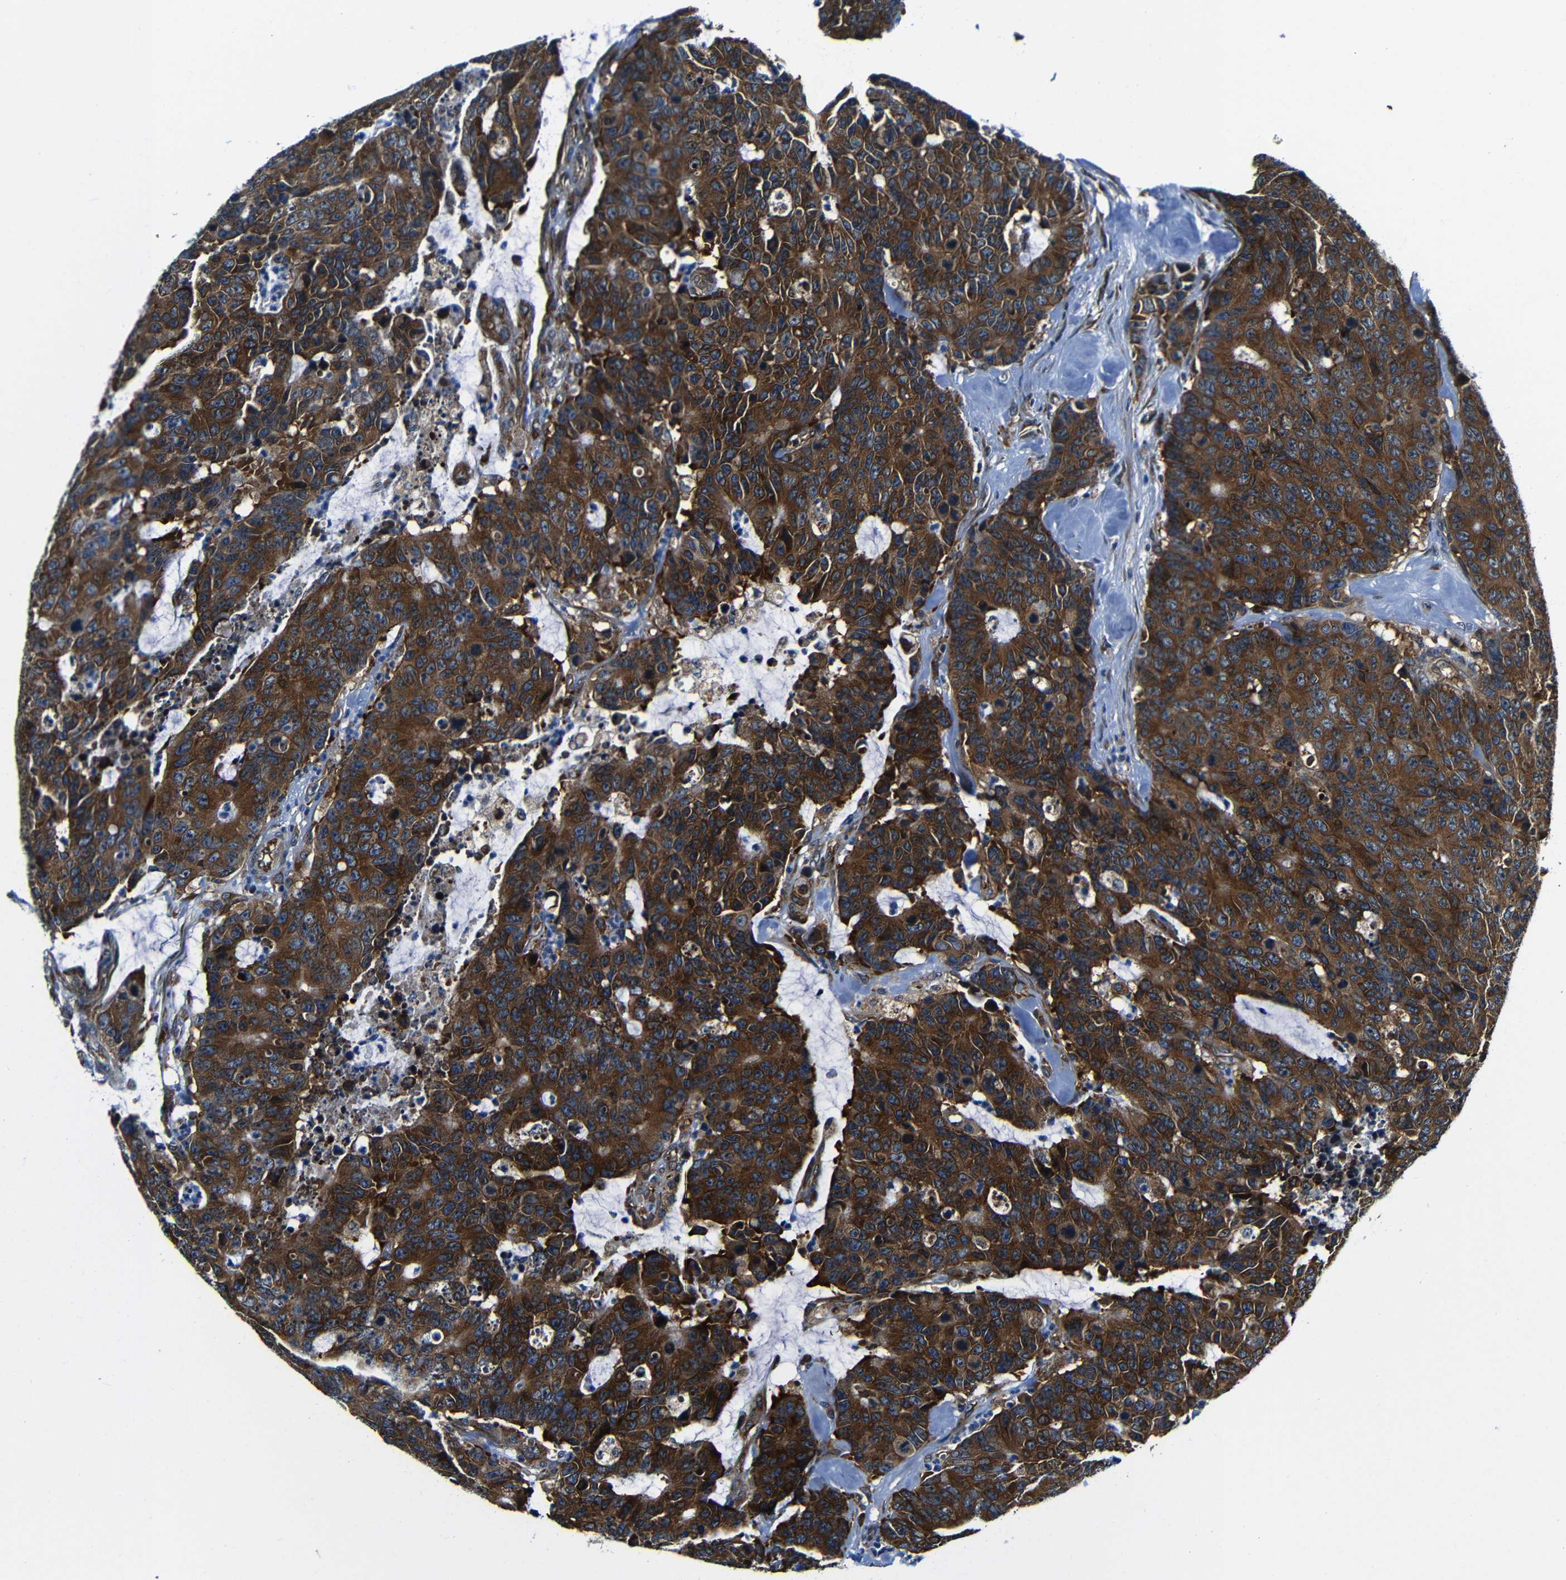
{"staining": {"intensity": "strong", "quantity": ">75%", "location": "cytoplasmic/membranous"}, "tissue": "colorectal cancer", "cell_type": "Tumor cells", "image_type": "cancer", "snomed": [{"axis": "morphology", "description": "Adenocarcinoma, NOS"}, {"axis": "topography", "description": "Colon"}], "caption": "IHC photomicrograph of neoplastic tissue: colorectal cancer (adenocarcinoma) stained using immunohistochemistry exhibits high levels of strong protein expression localized specifically in the cytoplasmic/membranous of tumor cells, appearing as a cytoplasmic/membranous brown color.", "gene": "ABCE1", "patient": {"sex": "female", "age": 86}}